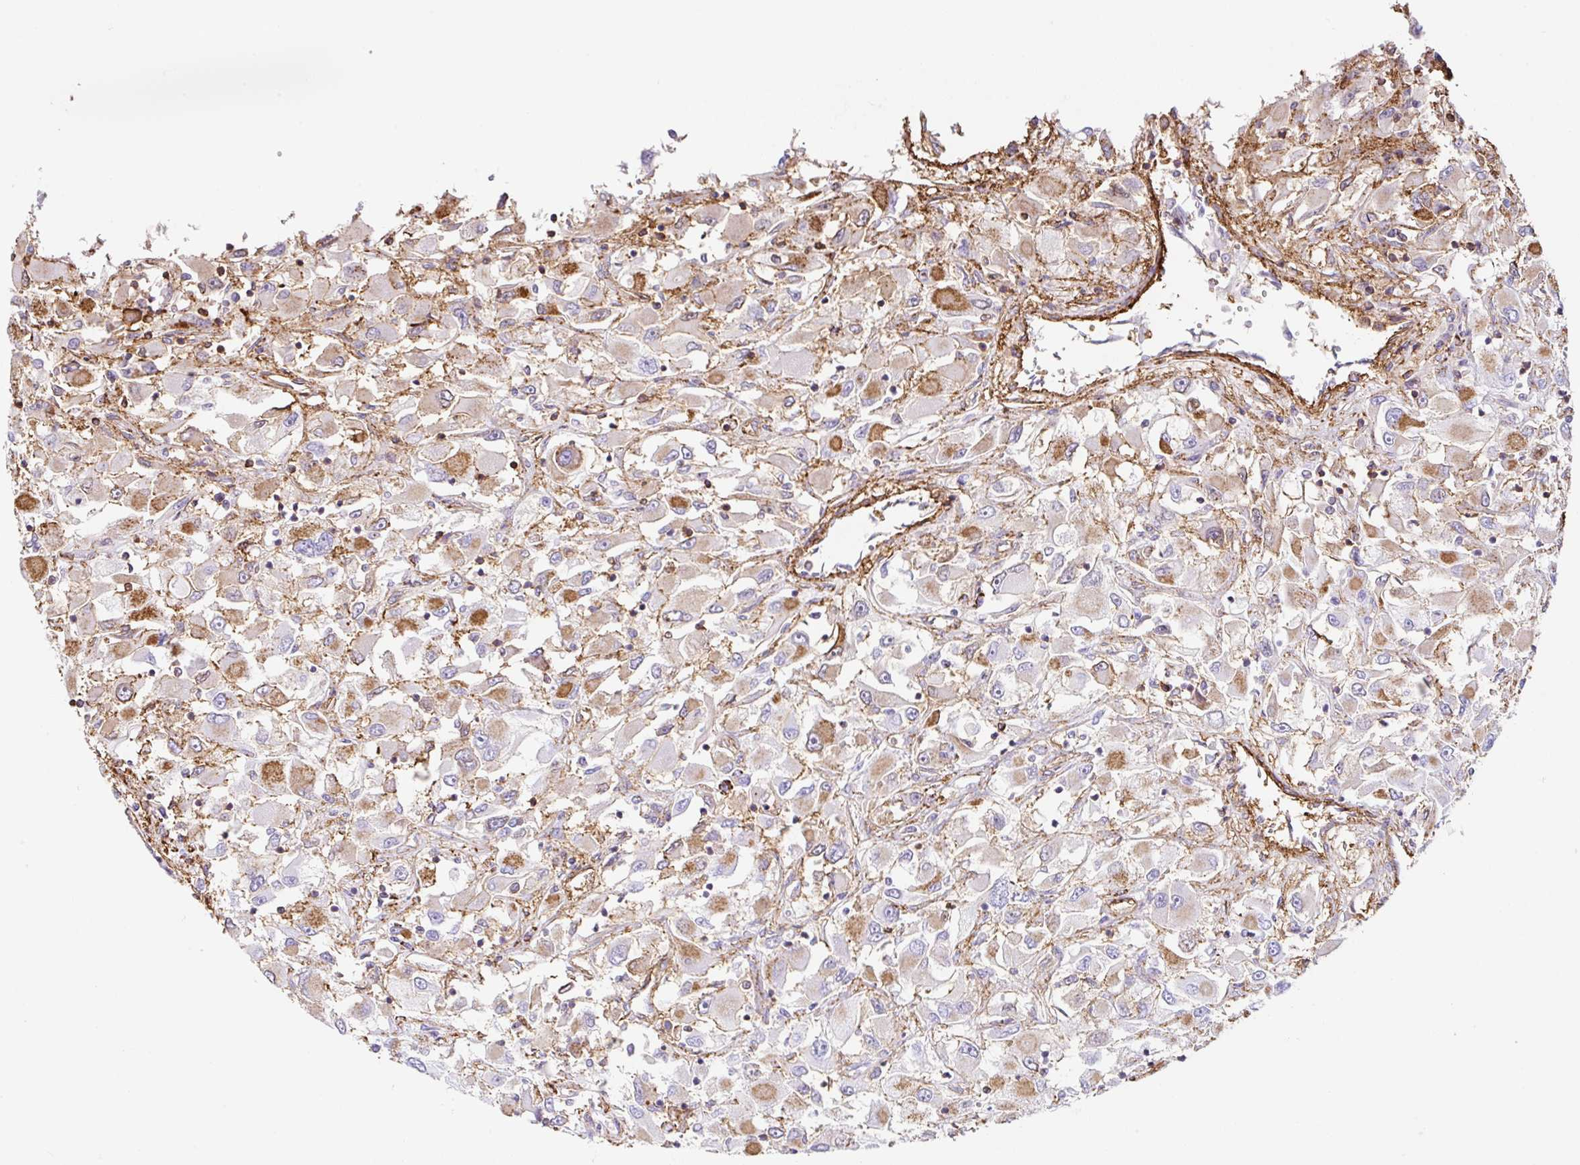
{"staining": {"intensity": "moderate", "quantity": "25%-75%", "location": "cytoplasmic/membranous"}, "tissue": "renal cancer", "cell_type": "Tumor cells", "image_type": "cancer", "snomed": [{"axis": "morphology", "description": "Adenocarcinoma, NOS"}, {"axis": "topography", "description": "Kidney"}], "caption": "Human renal cancer stained for a protein (brown) reveals moderate cytoplasmic/membranous positive expression in approximately 25%-75% of tumor cells.", "gene": "MTTP", "patient": {"sex": "female", "age": 52}}